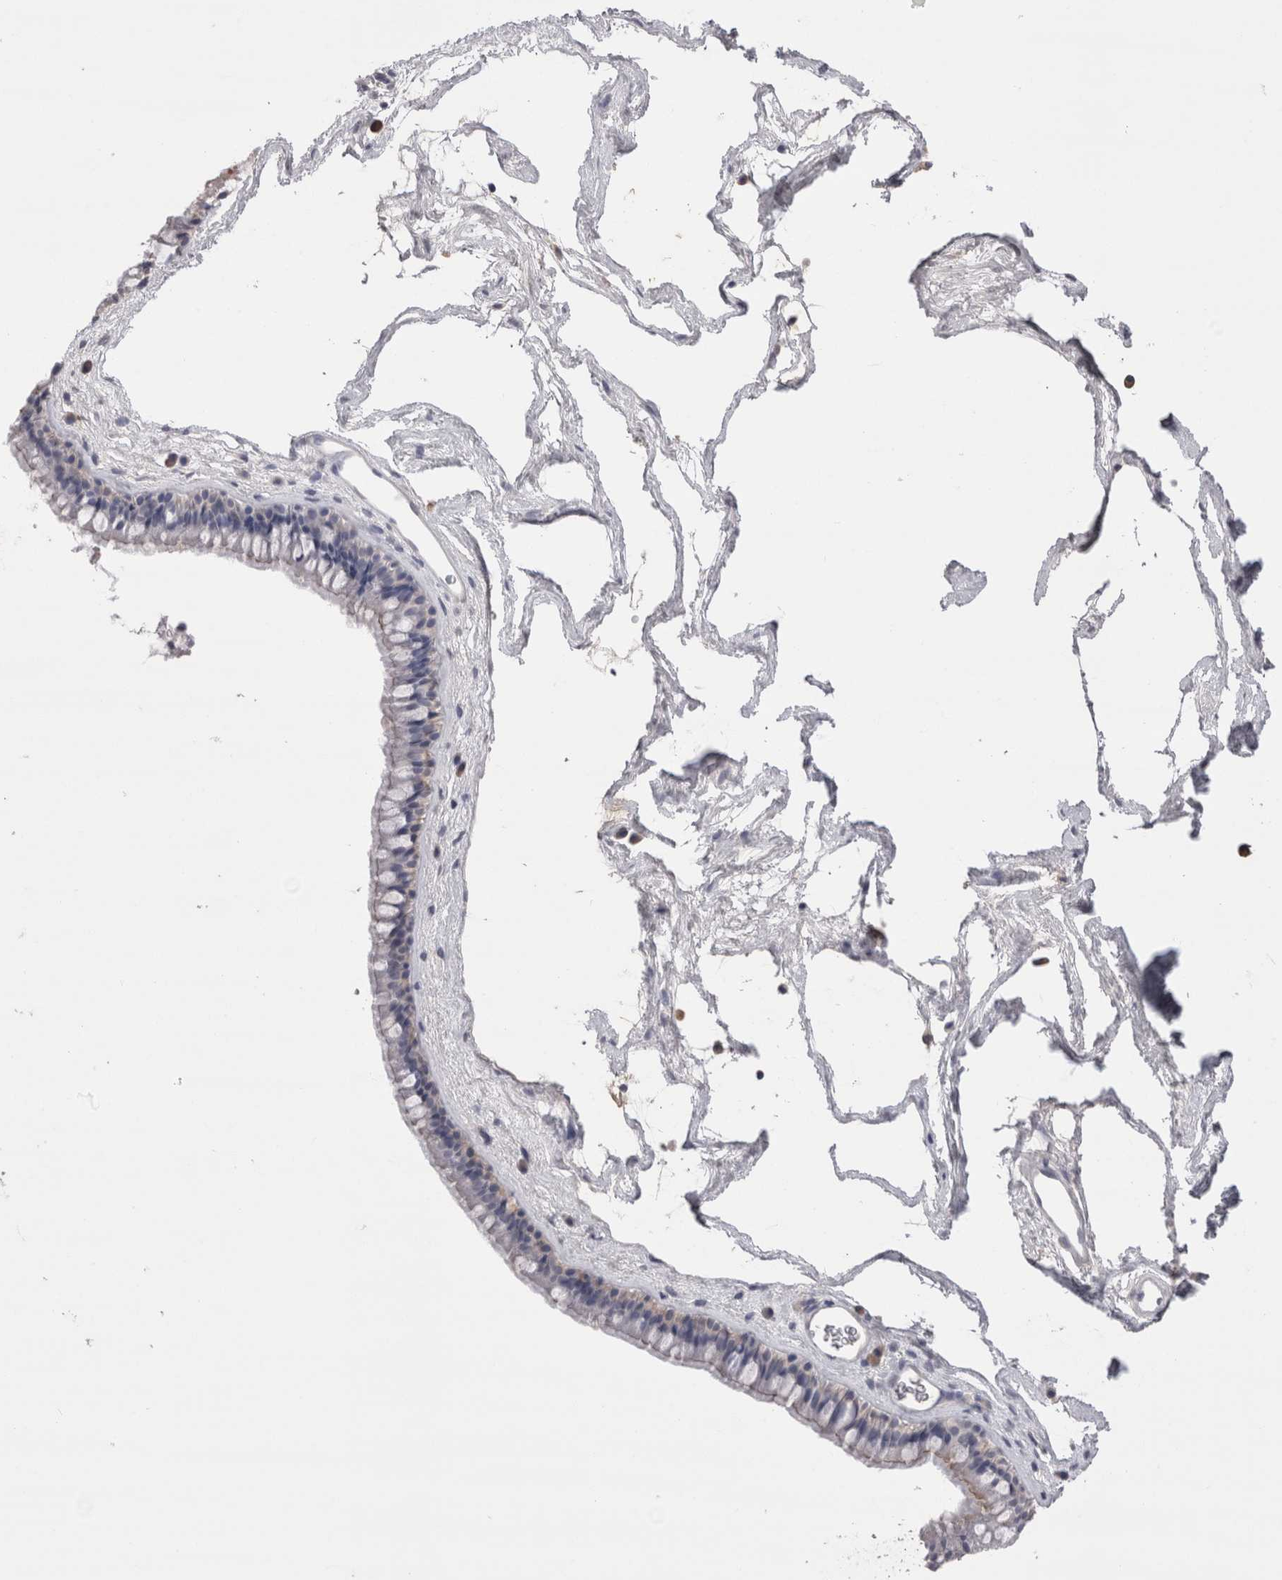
{"staining": {"intensity": "moderate", "quantity": "25%-75%", "location": "cytoplasmic/membranous"}, "tissue": "nasopharynx", "cell_type": "Respiratory epithelial cells", "image_type": "normal", "snomed": [{"axis": "morphology", "description": "Normal tissue, NOS"}, {"axis": "morphology", "description": "Inflammation, NOS"}, {"axis": "topography", "description": "Nasopharynx"}], "caption": "Normal nasopharynx demonstrates moderate cytoplasmic/membranous staining in approximately 25%-75% of respiratory epithelial cells, visualized by immunohistochemistry. (DAB (3,3'-diaminobenzidine) = brown stain, brightfield microscopy at high magnification).", "gene": "REG1A", "patient": {"sex": "male", "age": 48}}